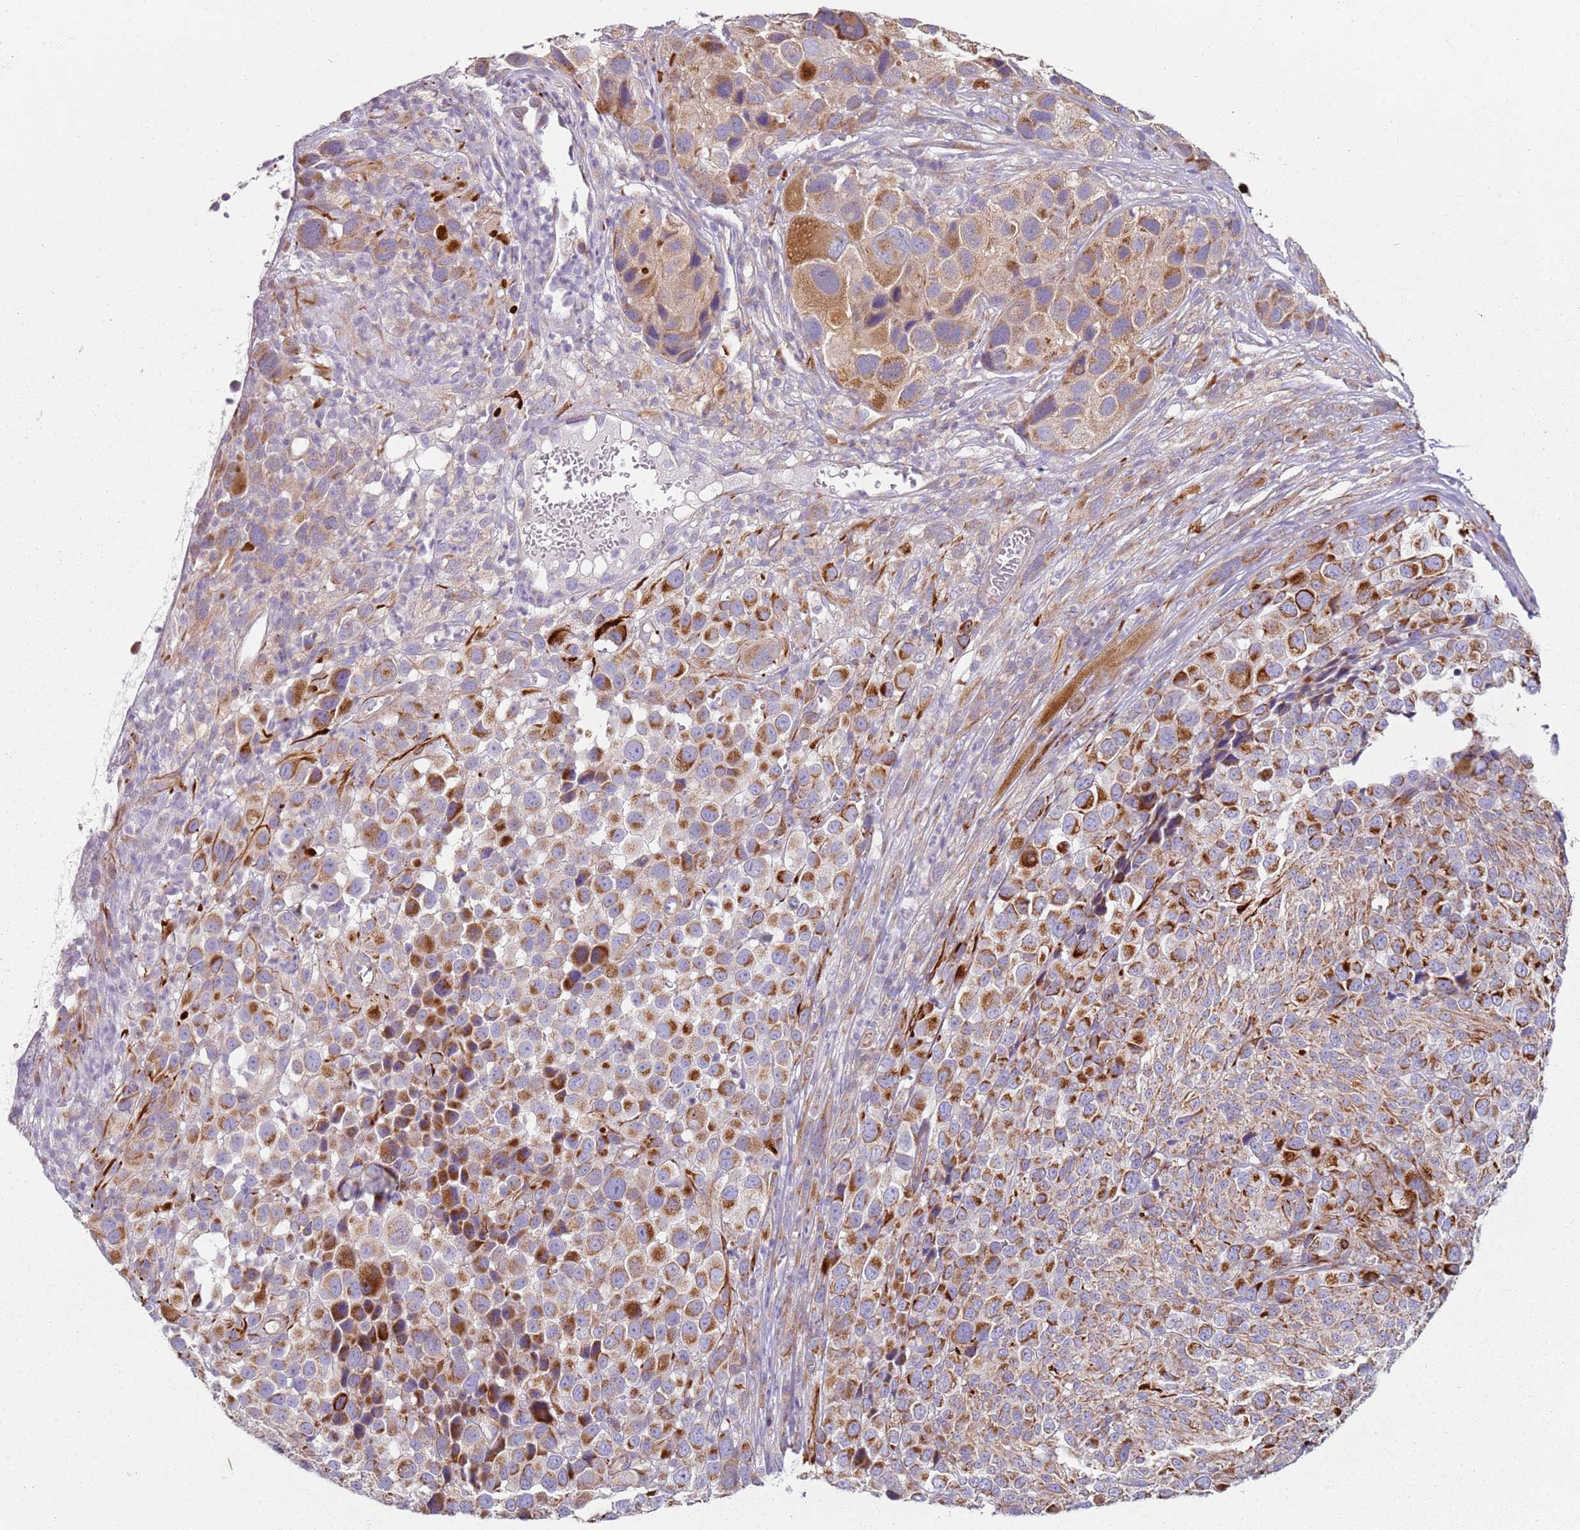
{"staining": {"intensity": "moderate", "quantity": ">75%", "location": "cytoplasmic/membranous"}, "tissue": "melanoma", "cell_type": "Tumor cells", "image_type": "cancer", "snomed": [{"axis": "morphology", "description": "Malignant melanoma, NOS"}, {"axis": "topography", "description": "Skin of trunk"}], "caption": "This histopathology image displays malignant melanoma stained with IHC to label a protein in brown. The cytoplasmic/membranous of tumor cells show moderate positivity for the protein. Nuclei are counter-stained blue.", "gene": "ALS2", "patient": {"sex": "male", "age": 71}}